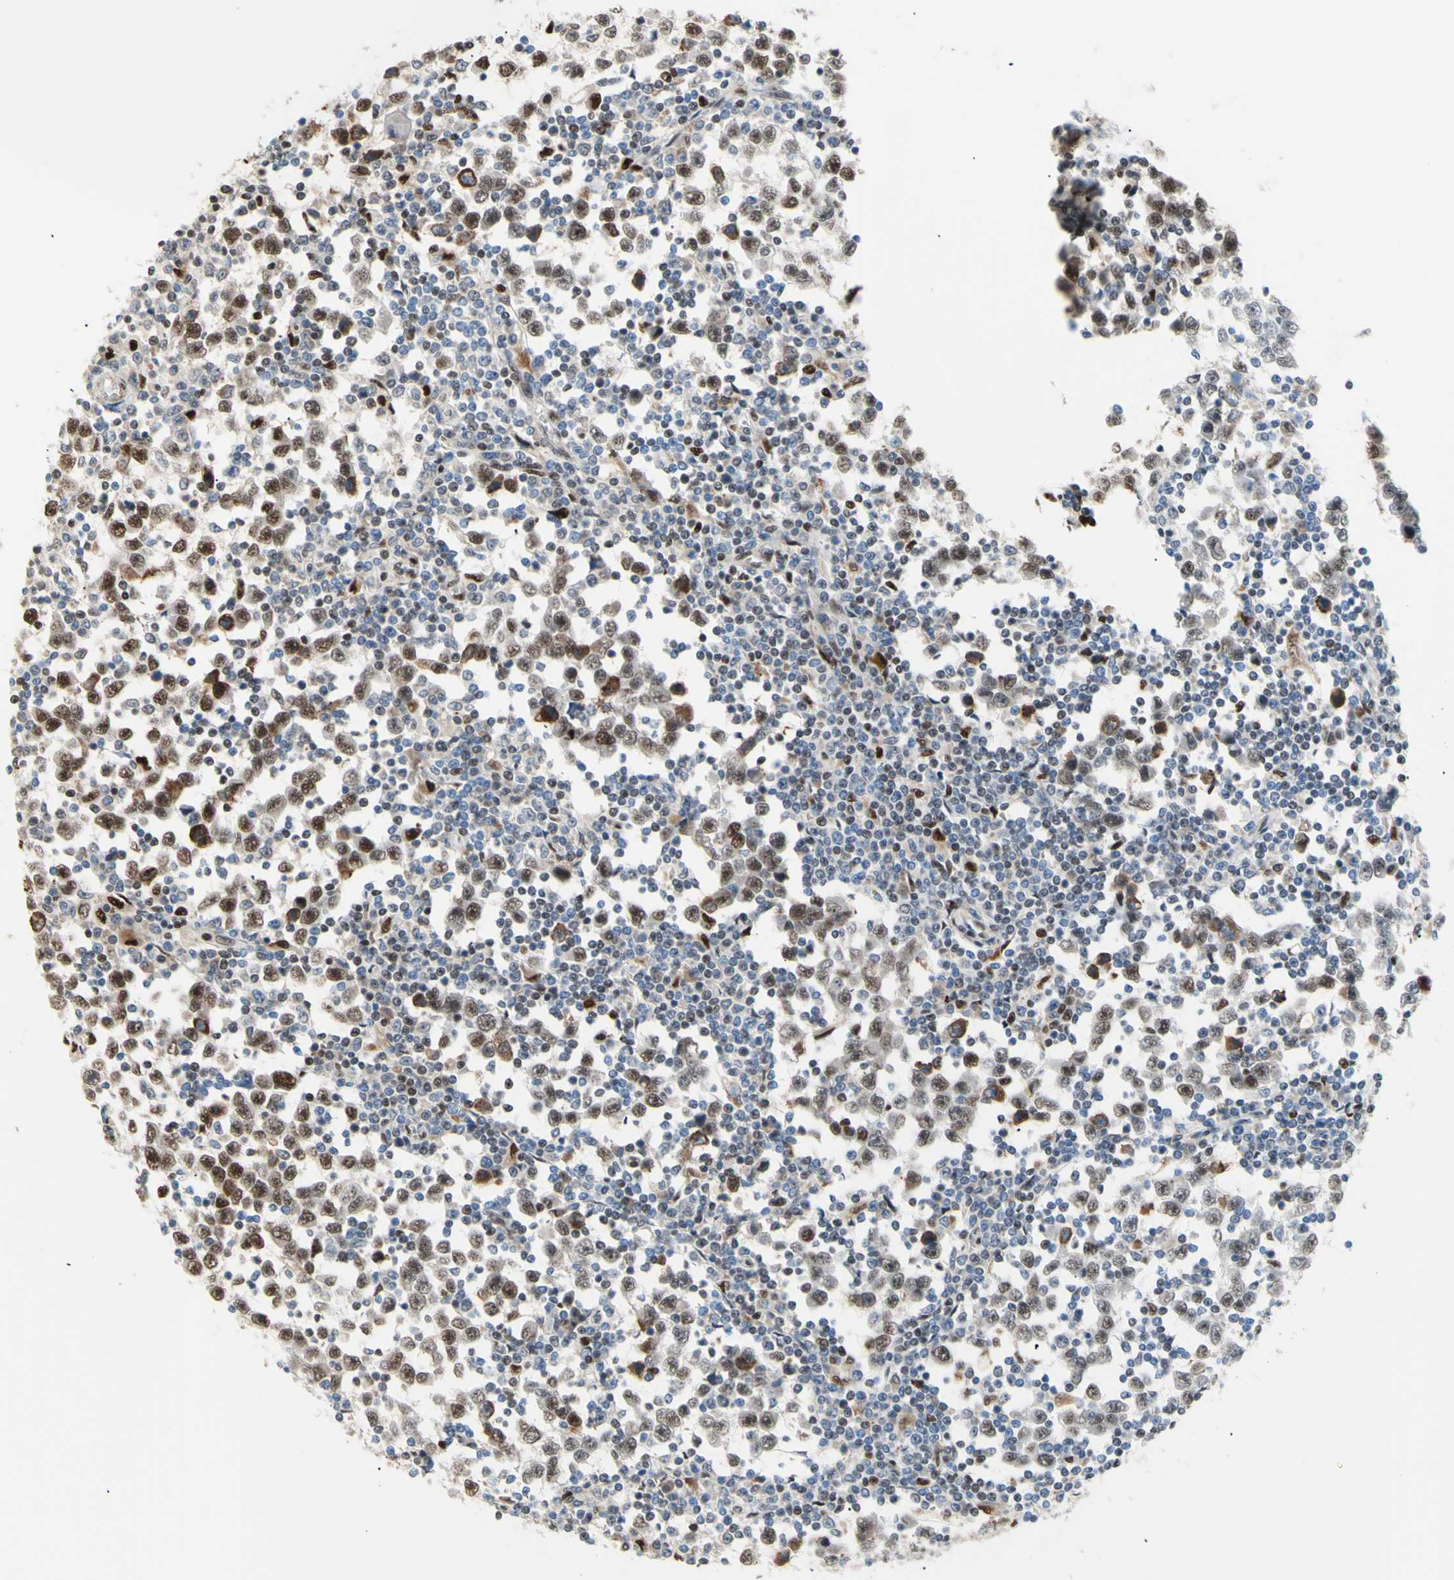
{"staining": {"intensity": "moderate", "quantity": "25%-75%", "location": "nuclear"}, "tissue": "testis cancer", "cell_type": "Tumor cells", "image_type": "cancer", "snomed": [{"axis": "morphology", "description": "Seminoma, NOS"}, {"axis": "topography", "description": "Testis"}], "caption": "An image showing moderate nuclear staining in about 25%-75% of tumor cells in seminoma (testis), as visualized by brown immunohistochemical staining.", "gene": "EED", "patient": {"sex": "male", "age": 65}}